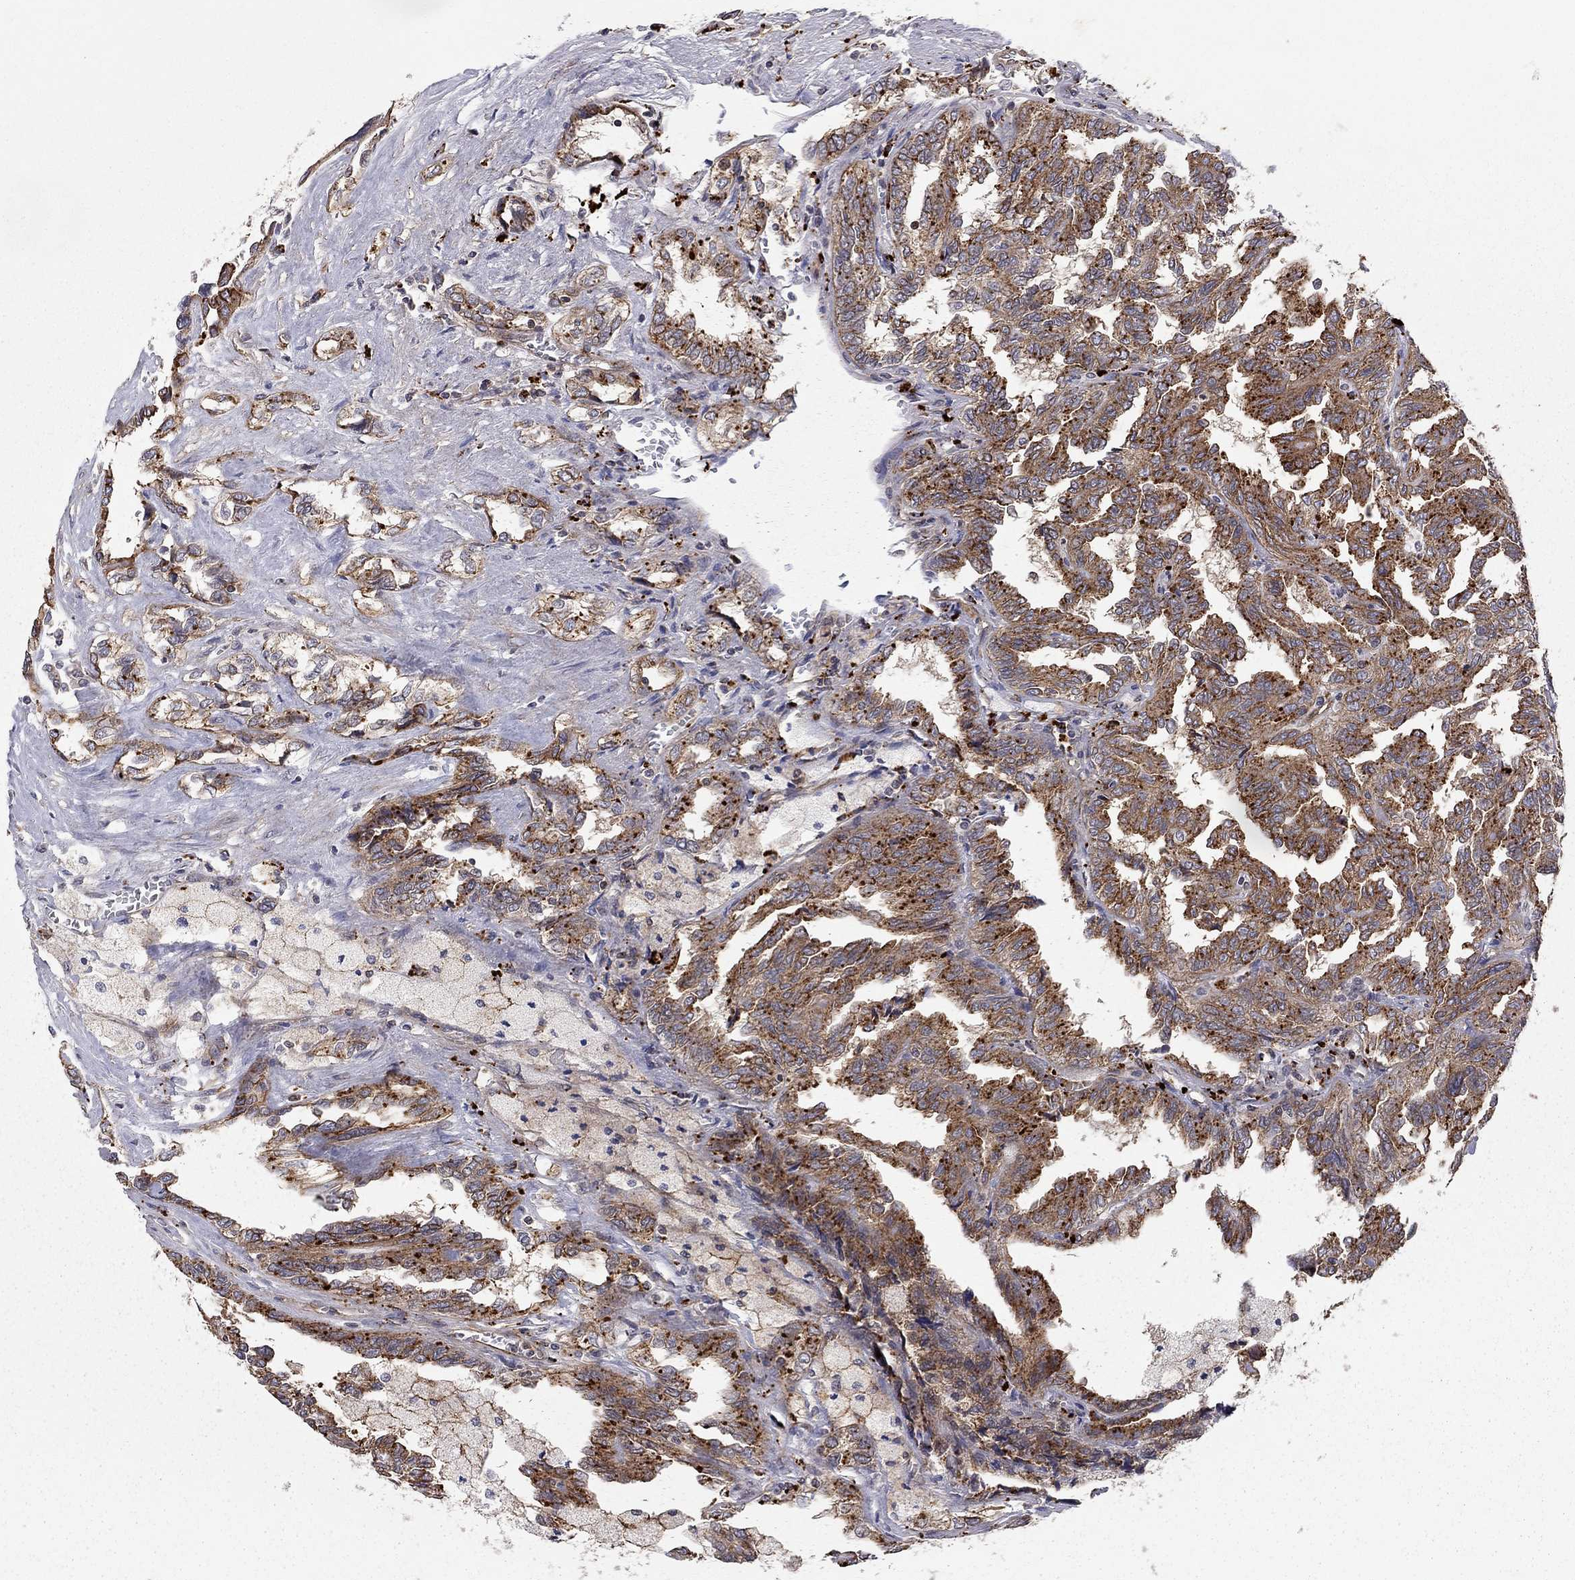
{"staining": {"intensity": "strong", "quantity": "25%-75%", "location": "cytoplasmic/membranous"}, "tissue": "renal cancer", "cell_type": "Tumor cells", "image_type": "cancer", "snomed": [{"axis": "morphology", "description": "Adenocarcinoma, NOS"}, {"axis": "topography", "description": "Kidney"}], "caption": "Immunohistochemical staining of renal cancer demonstrates high levels of strong cytoplasmic/membranous positivity in about 25%-75% of tumor cells.", "gene": "RASEF", "patient": {"sex": "male", "age": 79}}